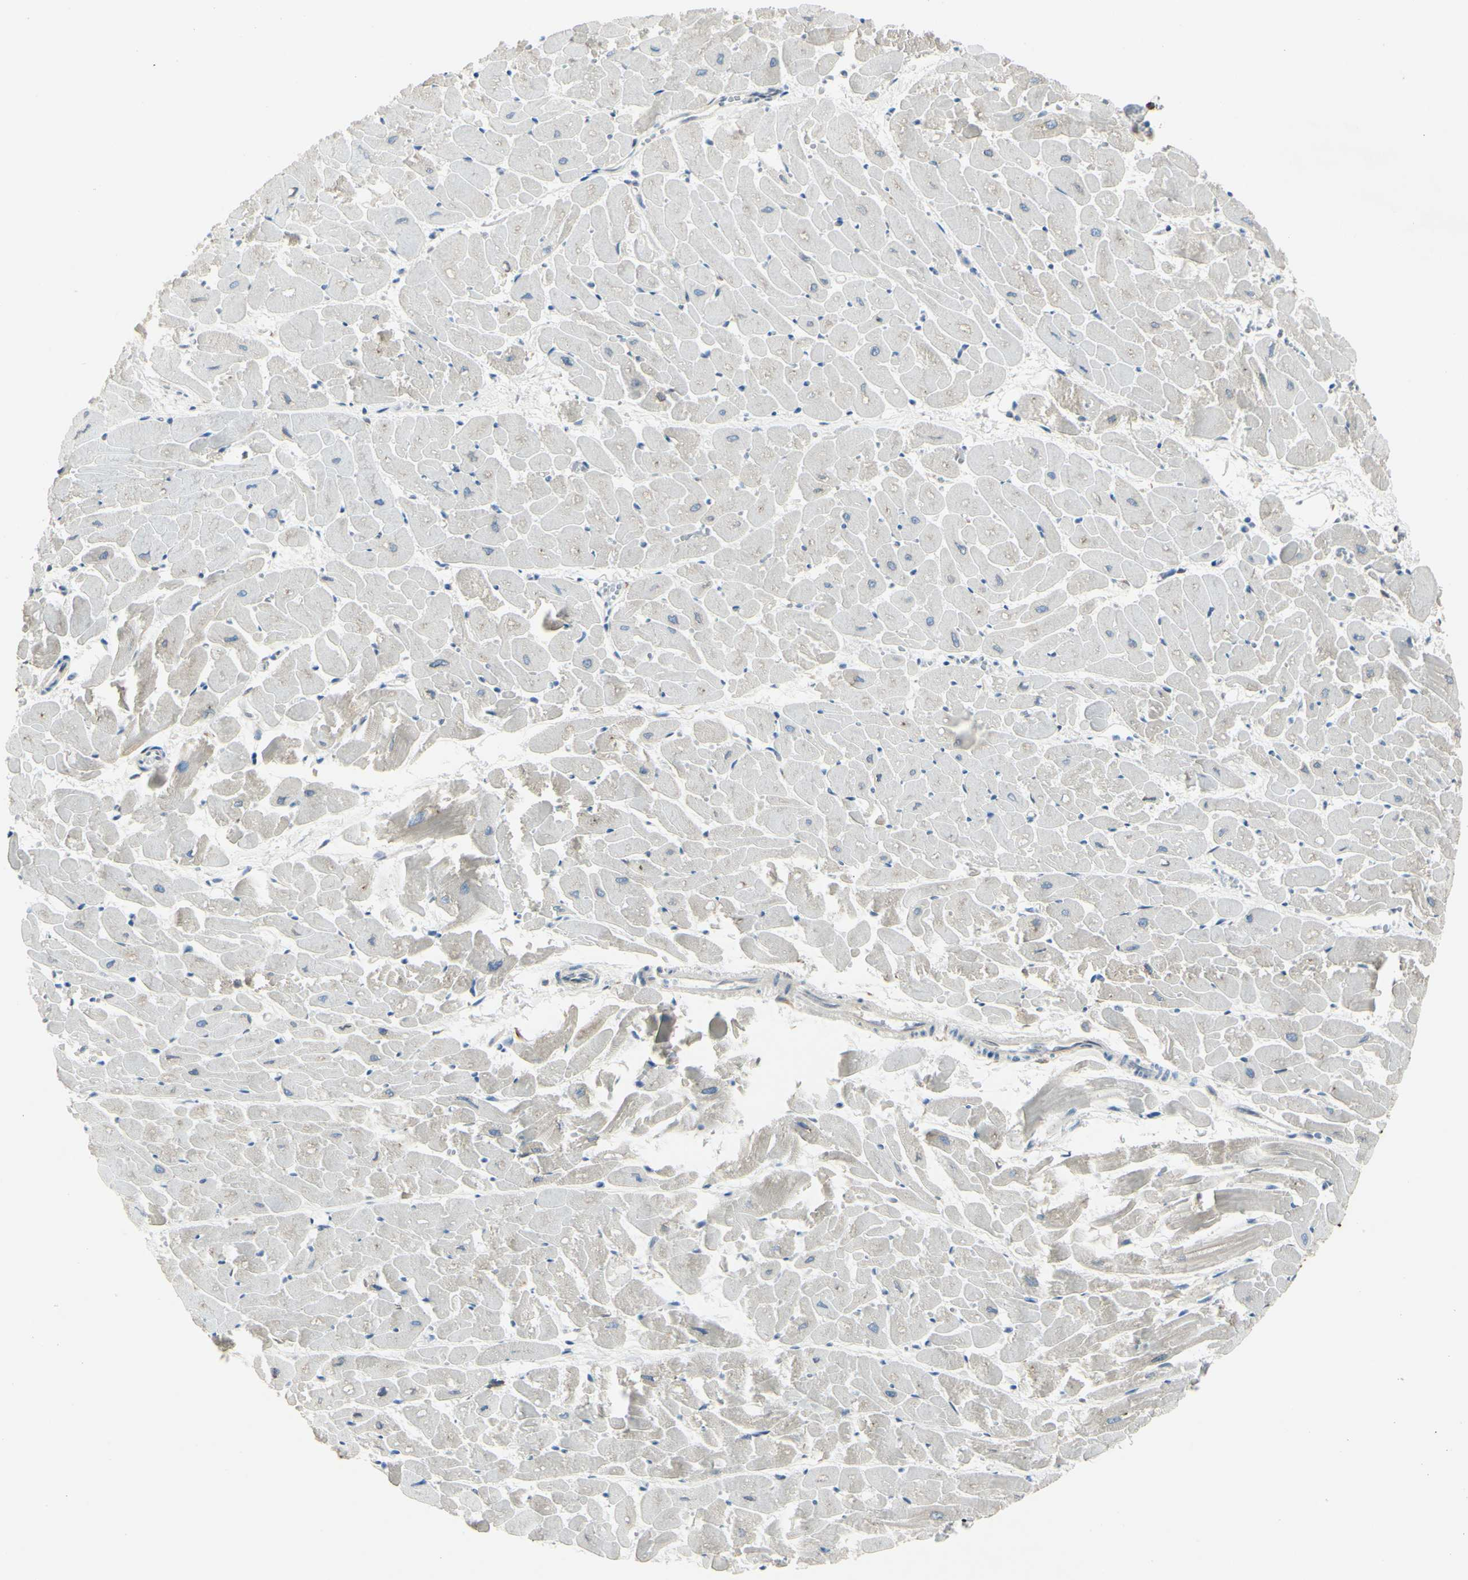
{"staining": {"intensity": "negative", "quantity": "none", "location": "none"}, "tissue": "heart muscle", "cell_type": "Cardiomyocytes", "image_type": "normal", "snomed": [{"axis": "morphology", "description": "Normal tissue, NOS"}, {"axis": "topography", "description": "Heart"}], "caption": "IHC of unremarkable heart muscle displays no expression in cardiomyocytes. (DAB immunohistochemistry (IHC) visualized using brightfield microscopy, high magnification).", "gene": "SELENOS", "patient": {"sex": "female", "age": 19}}